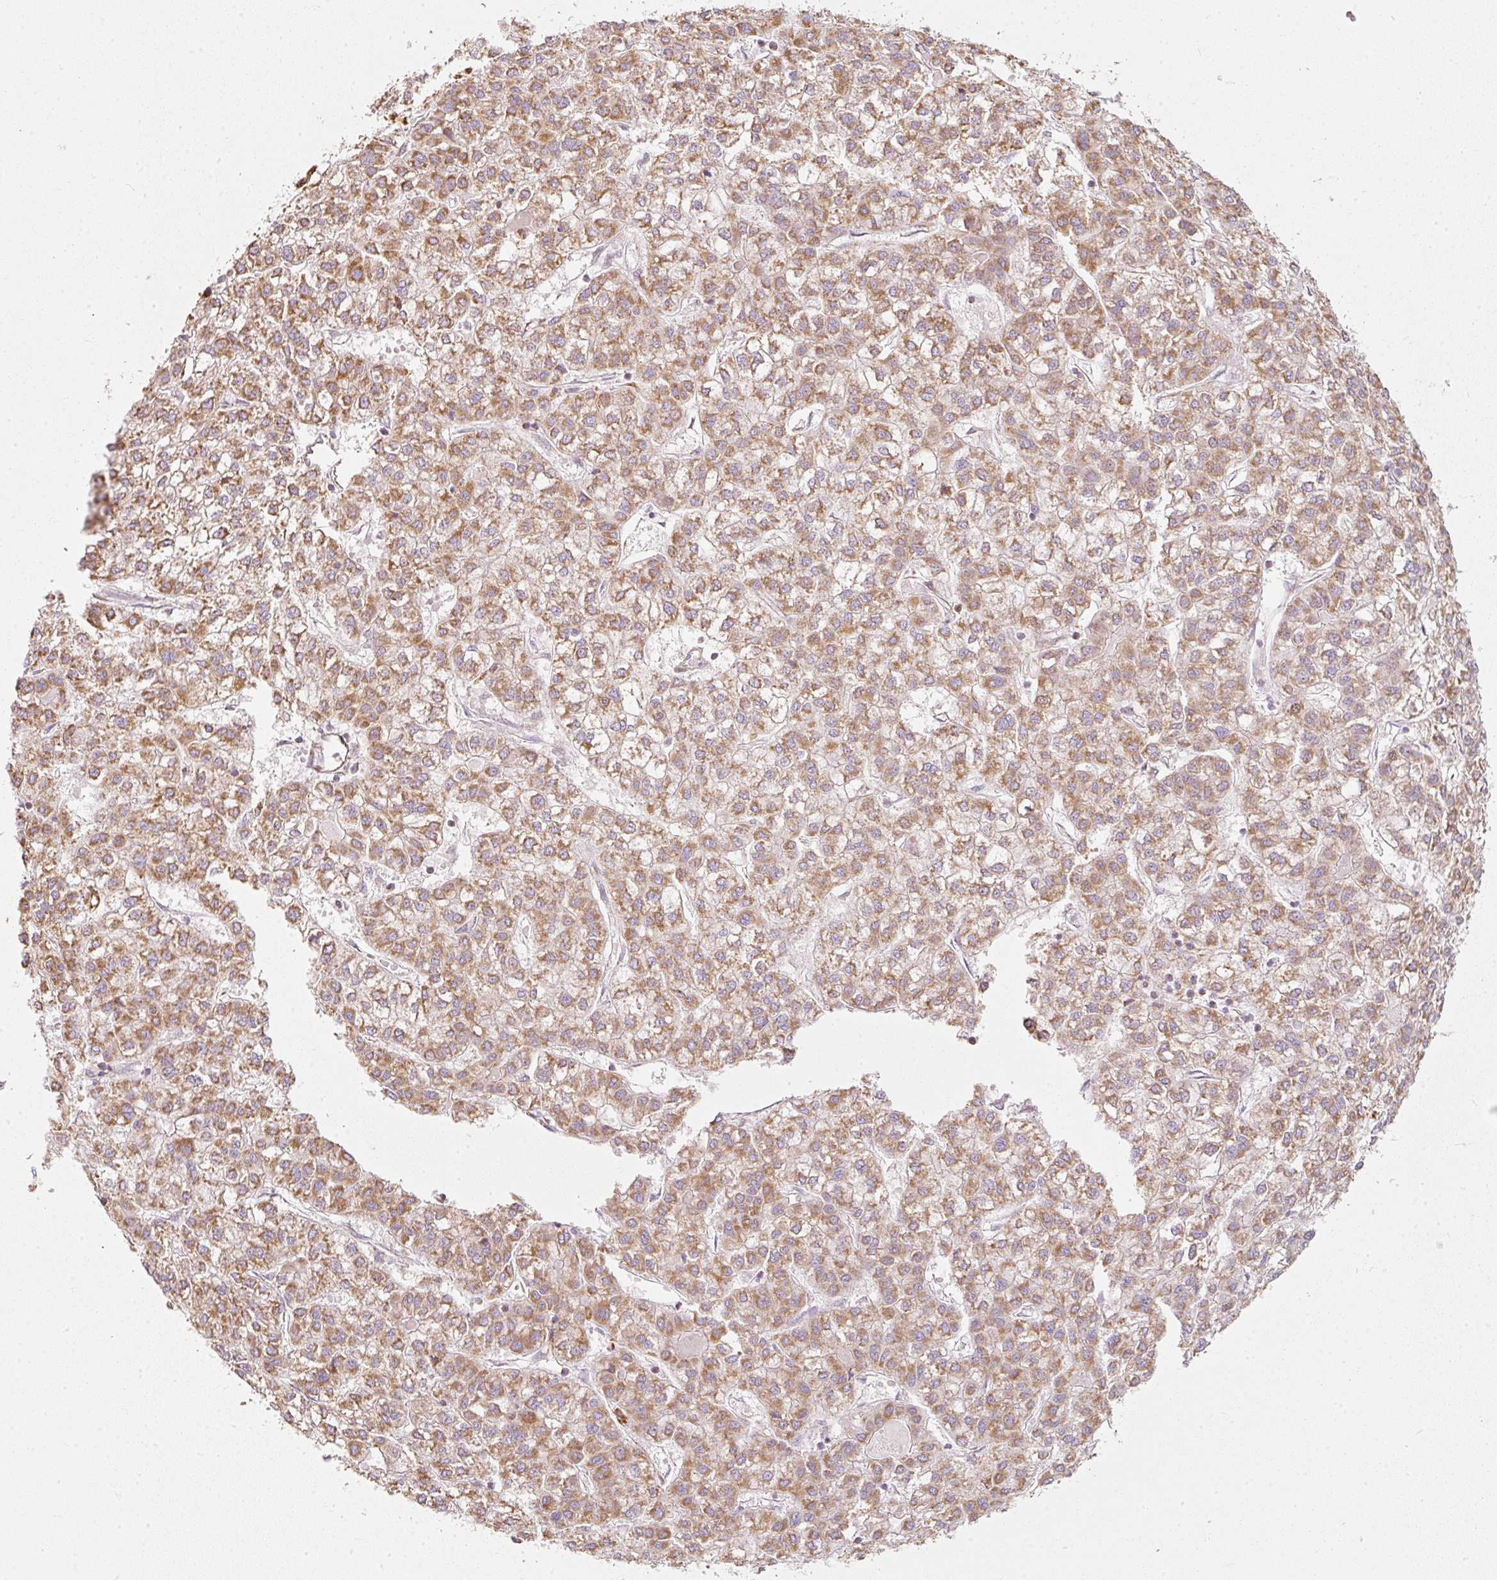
{"staining": {"intensity": "moderate", "quantity": ">75%", "location": "cytoplasmic/membranous"}, "tissue": "liver cancer", "cell_type": "Tumor cells", "image_type": "cancer", "snomed": [{"axis": "morphology", "description": "Carcinoma, Hepatocellular, NOS"}, {"axis": "topography", "description": "Liver"}], "caption": "Immunohistochemistry (IHC) (DAB (3,3'-diaminobenzidine)) staining of liver cancer (hepatocellular carcinoma) reveals moderate cytoplasmic/membranous protein staining in about >75% of tumor cells.", "gene": "DUT", "patient": {"sex": "female", "age": 43}}